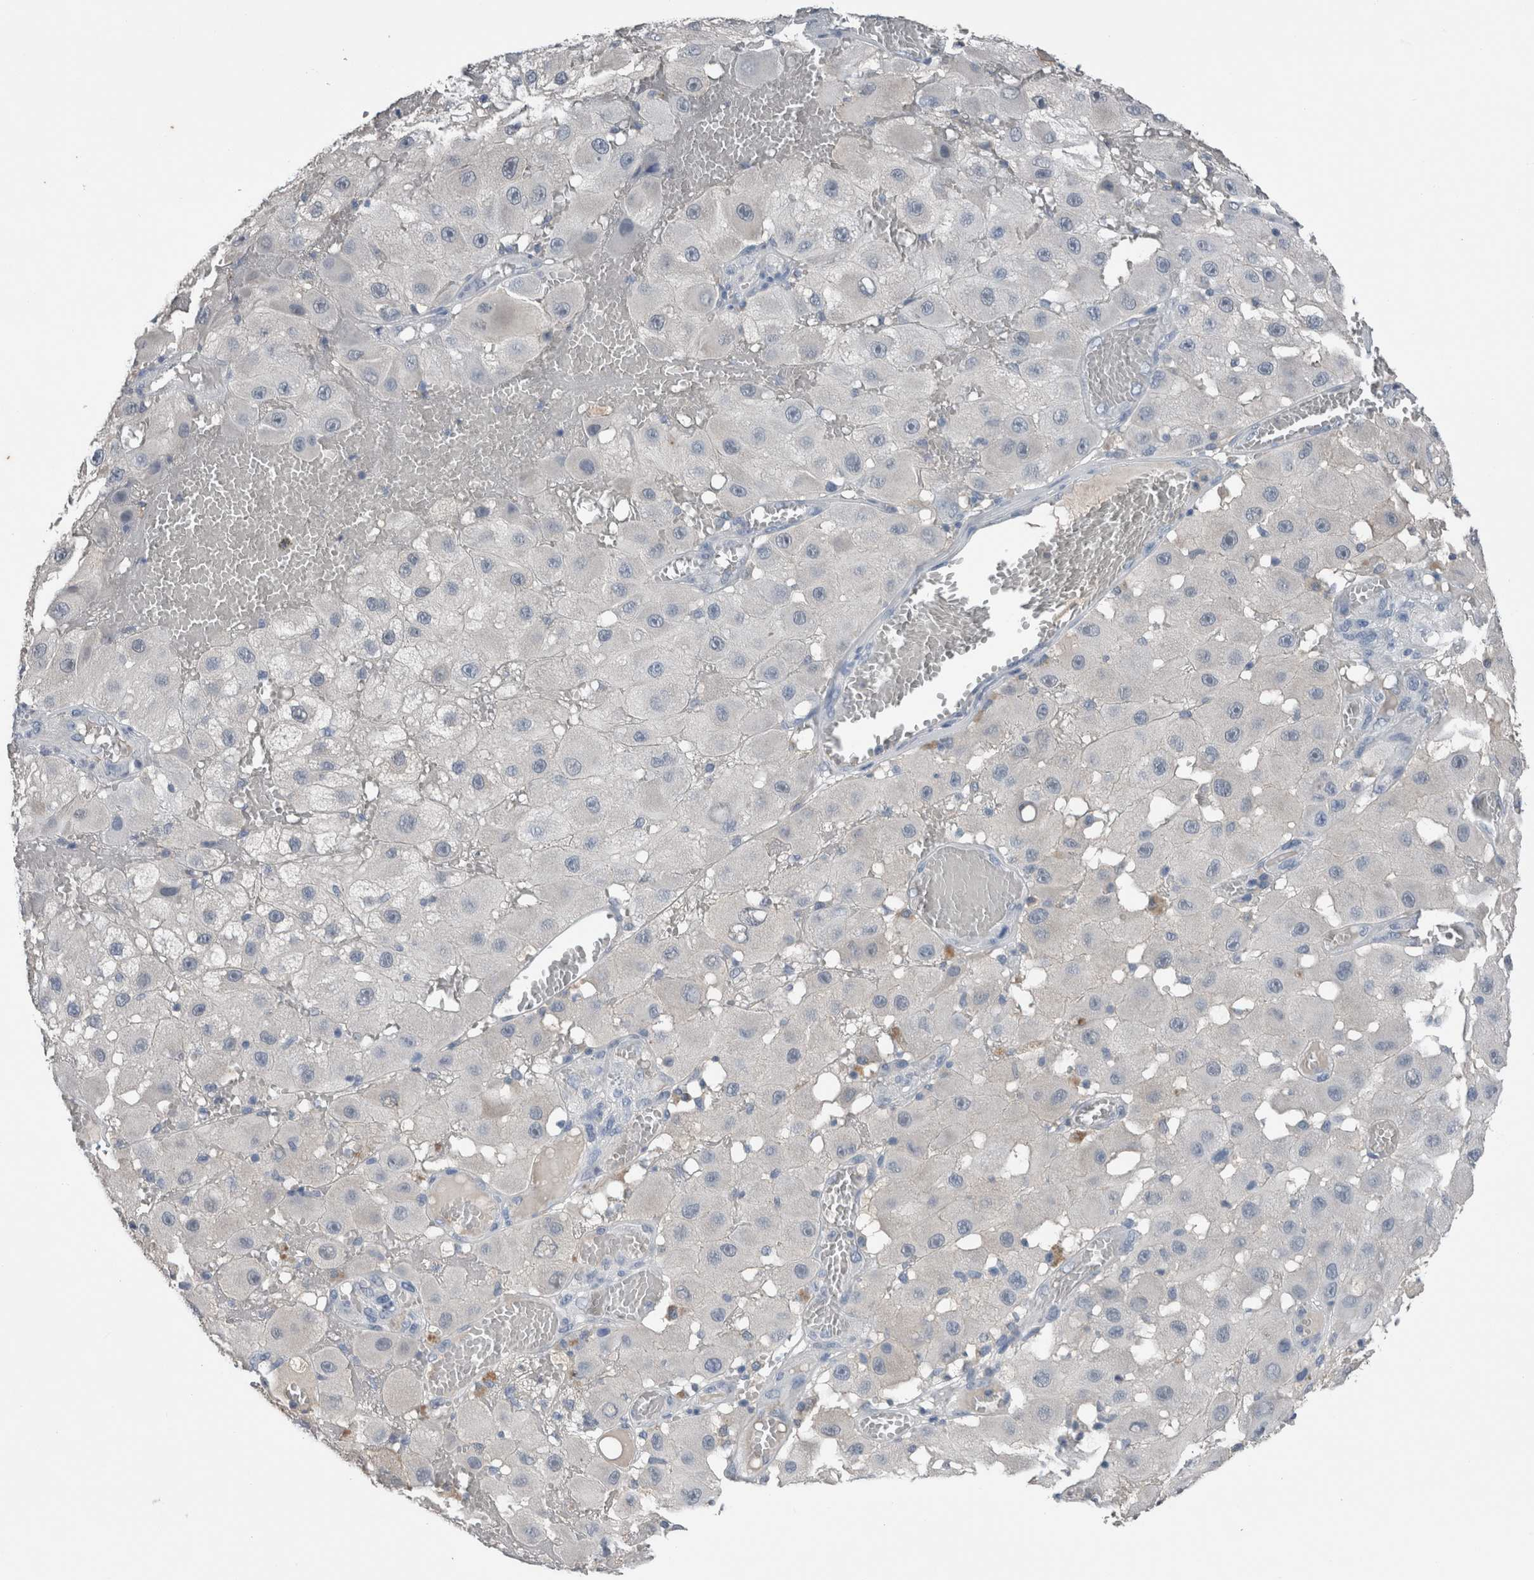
{"staining": {"intensity": "negative", "quantity": "none", "location": "none"}, "tissue": "melanoma", "cell_type": "Tumor cells", "image_type": "cancer", "snomed": [{"axis": "morphology", "description": "Malignant melanoma, NOS"}, {"axis": "topography", "description": "Skin"}], "caption": "Melanoma was stained to show a protein in brown. There is no significant positivity in tumor cells.", "gene": "CRNN", "patient": {"sex": "female", "age": 81}}